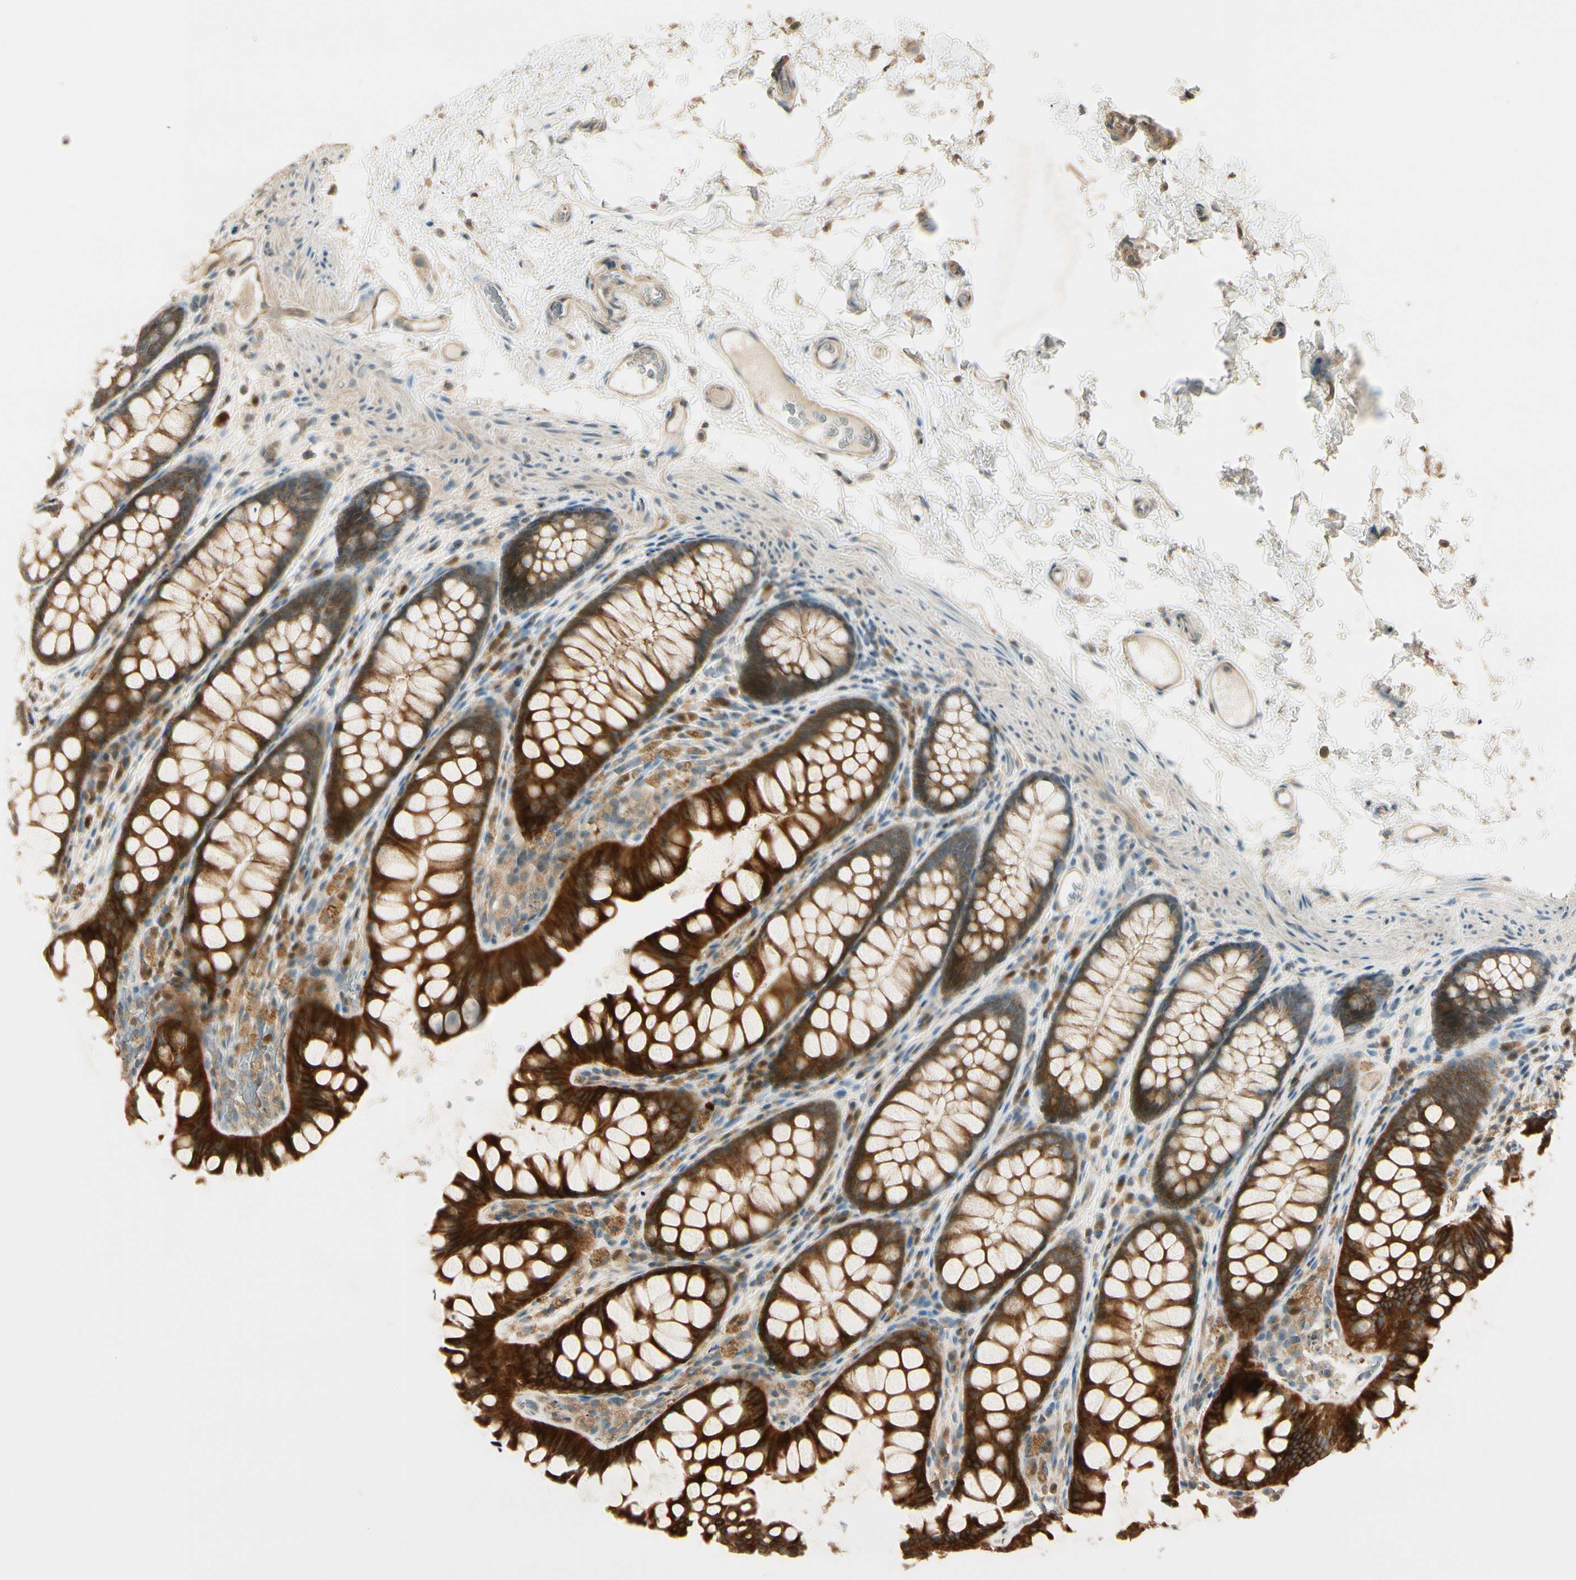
{"staining": {"intensity": "weak", "quantity": ">75%", "location": "cytoplasmic/membranous"}, "tissue": "colon", "cell_type": "Endothelial cells", "image_type": "normal", "snomed": [{"axis": "morphology", "description": "Normal tissue, NOS"}, {"axis": "topography", "description": "Colon"}], "caption": "Immunohistochemistry (IHC) (DAB (3,3'-diaminobenzidine)) staining of normal colon demonstrates weak cytoplasmic/membranous protein staining in approximately >75% of endothelial cells.", "gene": "PLXNA1", "patient": {"sex": "female", "age": 55}}